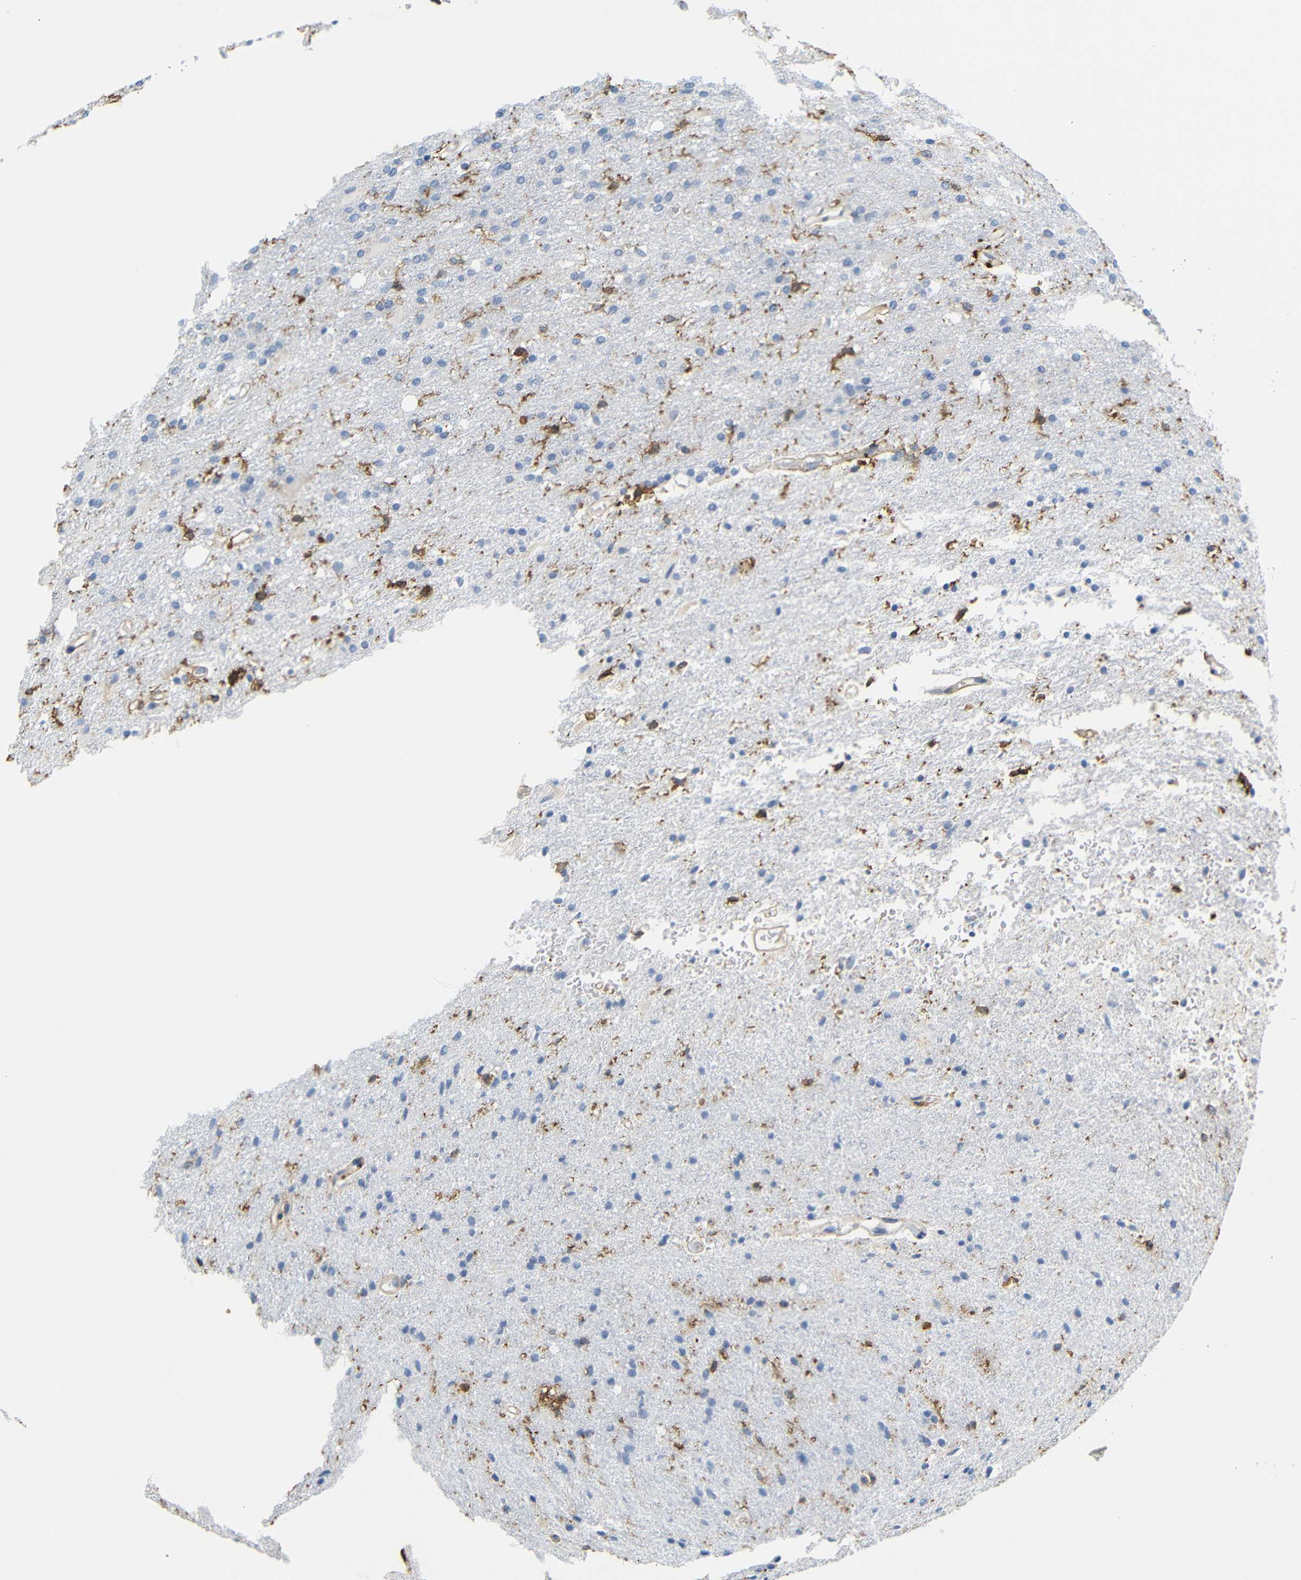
{"staining": {"intensity": "negative", "quantity": "none", "location": "none"}, "tissue": "glioma", "cell_type": "Tumor cells", "image_type": "cancer", "snomed": [{"axis": "morphology", "description": "Normal tissue, NOS"}, {"axis": "morphology", "description": "Glioma, malignant, High grade"}, {"axis": "topography", "description": "Cerebral cortex"}], "caption": "Glioma was stained to show a protein in brown. There is no significant staining in tumor cells. Nuclei are stained in blue.", "gene": "HLA-DQB1", "patient": {"sex": "male", "age": 77}}